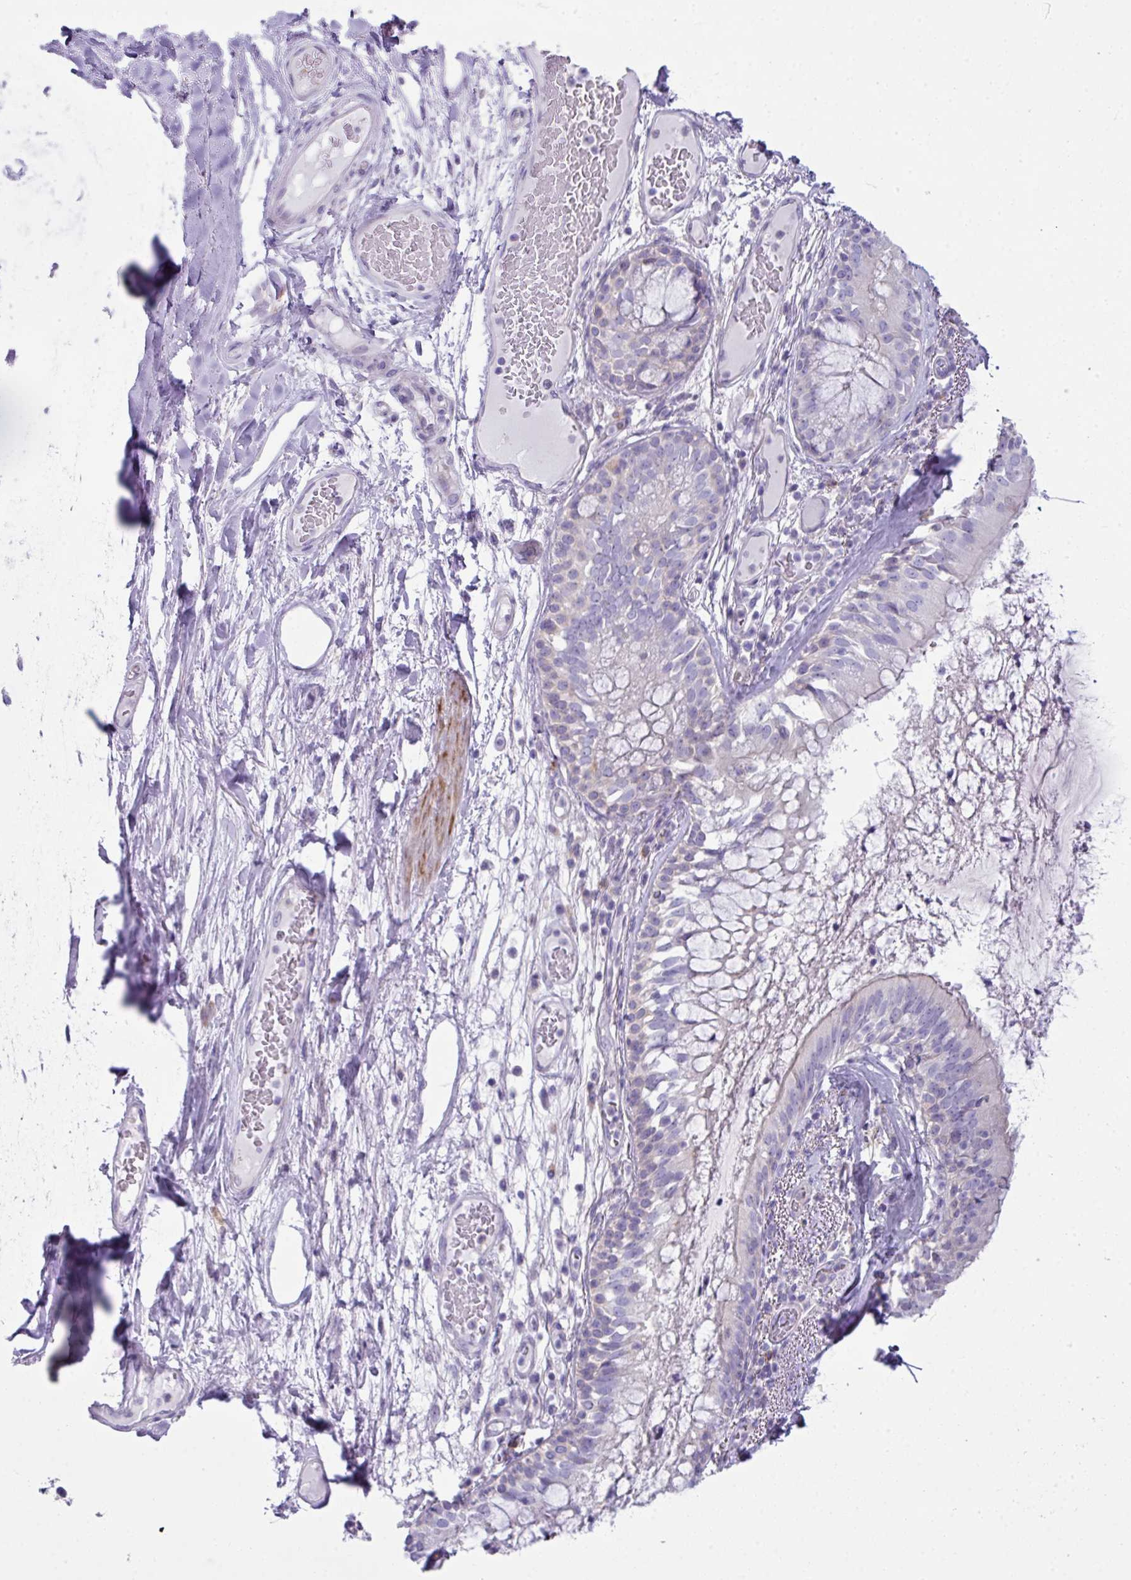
{"staining": {"intensity": "negative", "quantity": "none", "location": "none"}, "tissue": "bronchus", "cell_type": "Respiratory epithelial cells", "image_type": "normal", "snomed": [{"axis": "morphology", "description": "Normal tissue, NOS"}, {"axis": "topography", "description": "Cartilage tissue"}, {"axis": "topography", "description": "Bronchus"}], "caption": "IHC micrograph of benign bronchus: human bronchus stained with DAB (3,3'-diaminobenzidine) demonstrates no significant protein expression in respiratory epithelial cells.", "gene": "ABCC5", "patient": {"sex": "male", "age": 63}}